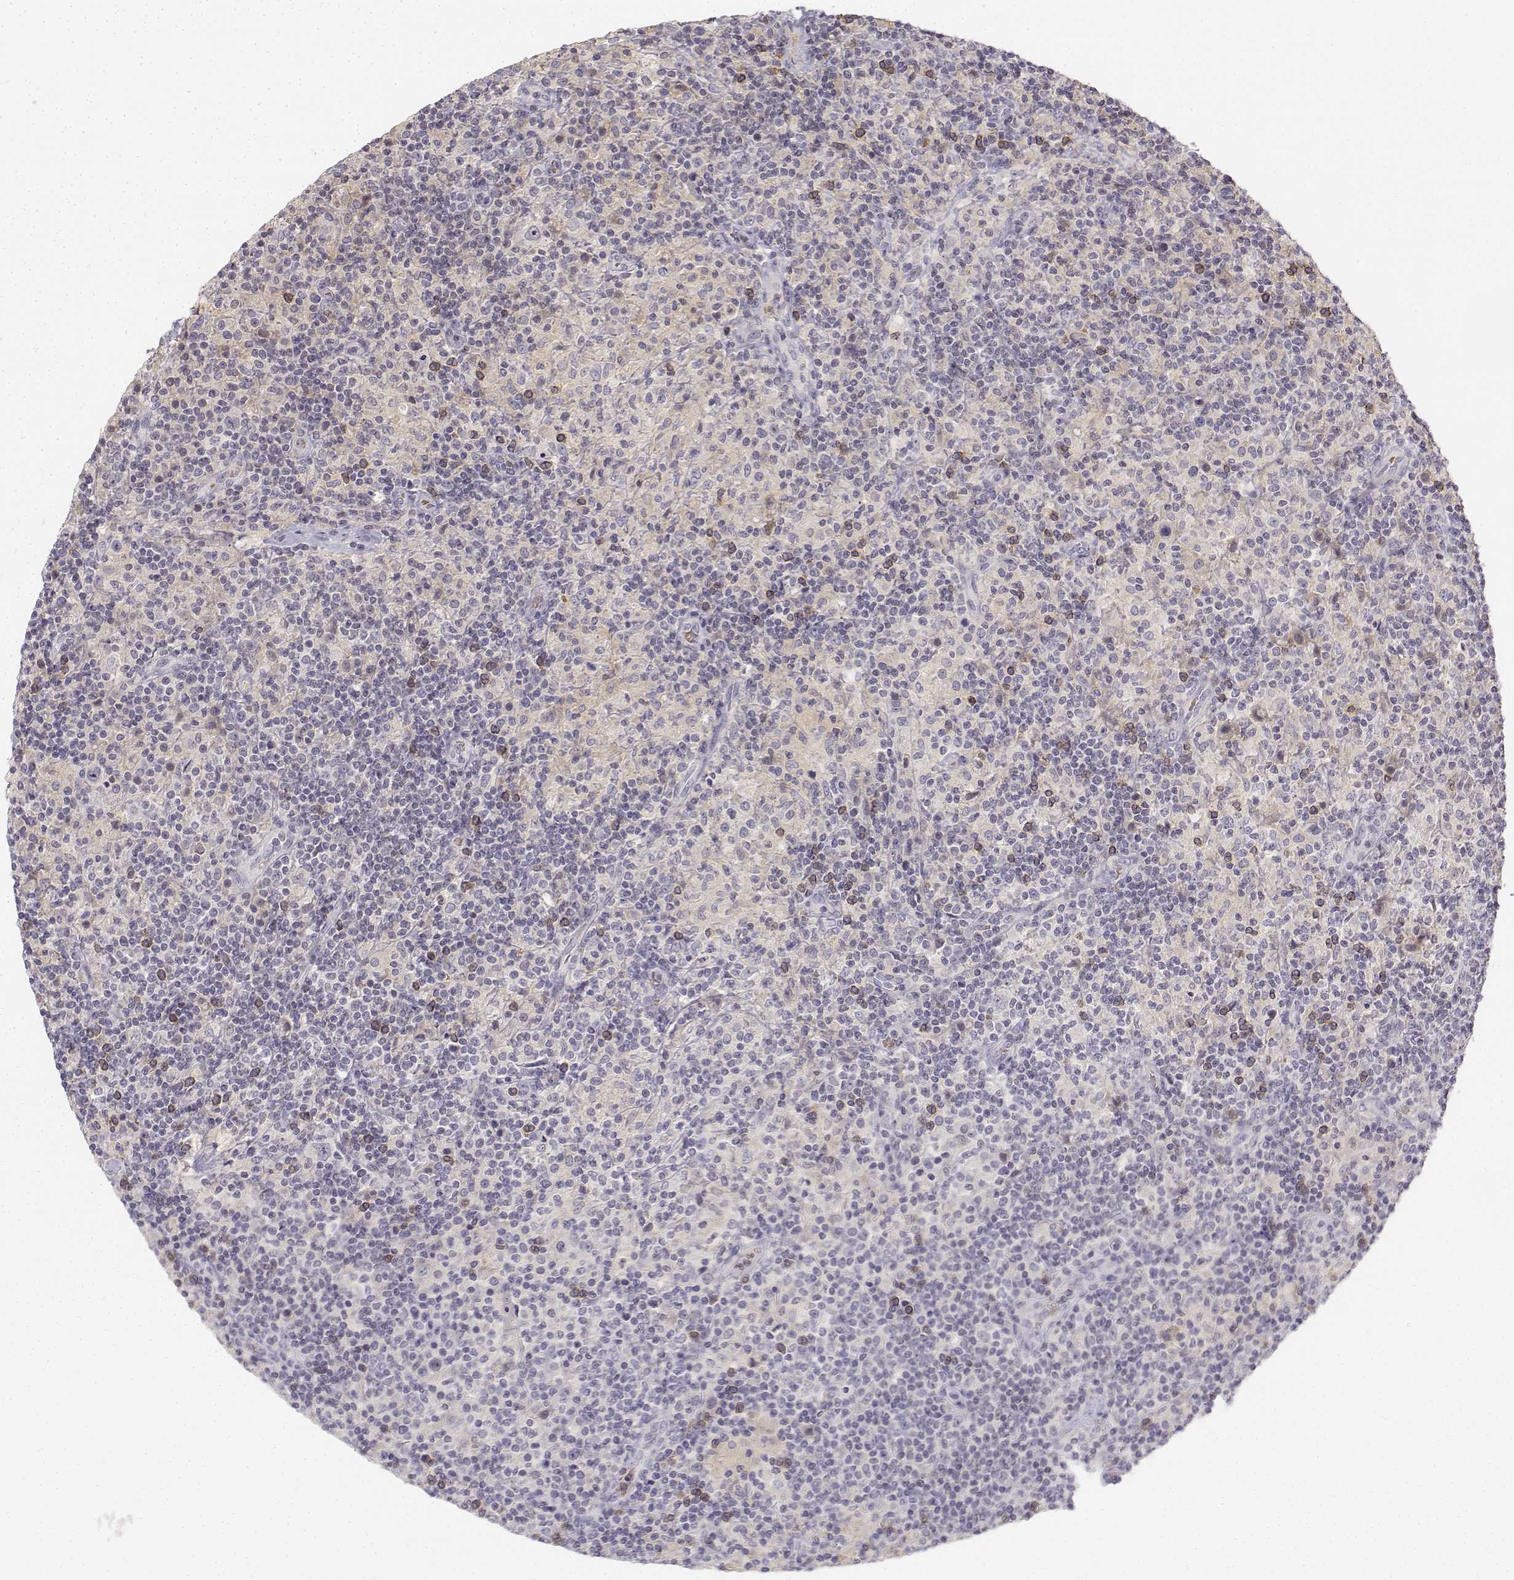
{"staining": {"intensity": "negative", "quantity": "none", "location": "none"}, "tissue": "lymphoma", "cell_type": "Tumor cells", "image_type": "cancer", "snomed": [{"axis": "morphology", "description": "Hodgkin's disease, NOS"}, {"axis": "topography", "description": "Lymph node"}], "caption": "This is an immunohistochemistry photomicrograph of lymphoma. There is no positivity in tumor cells.", "gene": "GLIPR1L2", "patient": {"sex": "male", "age": 70}}